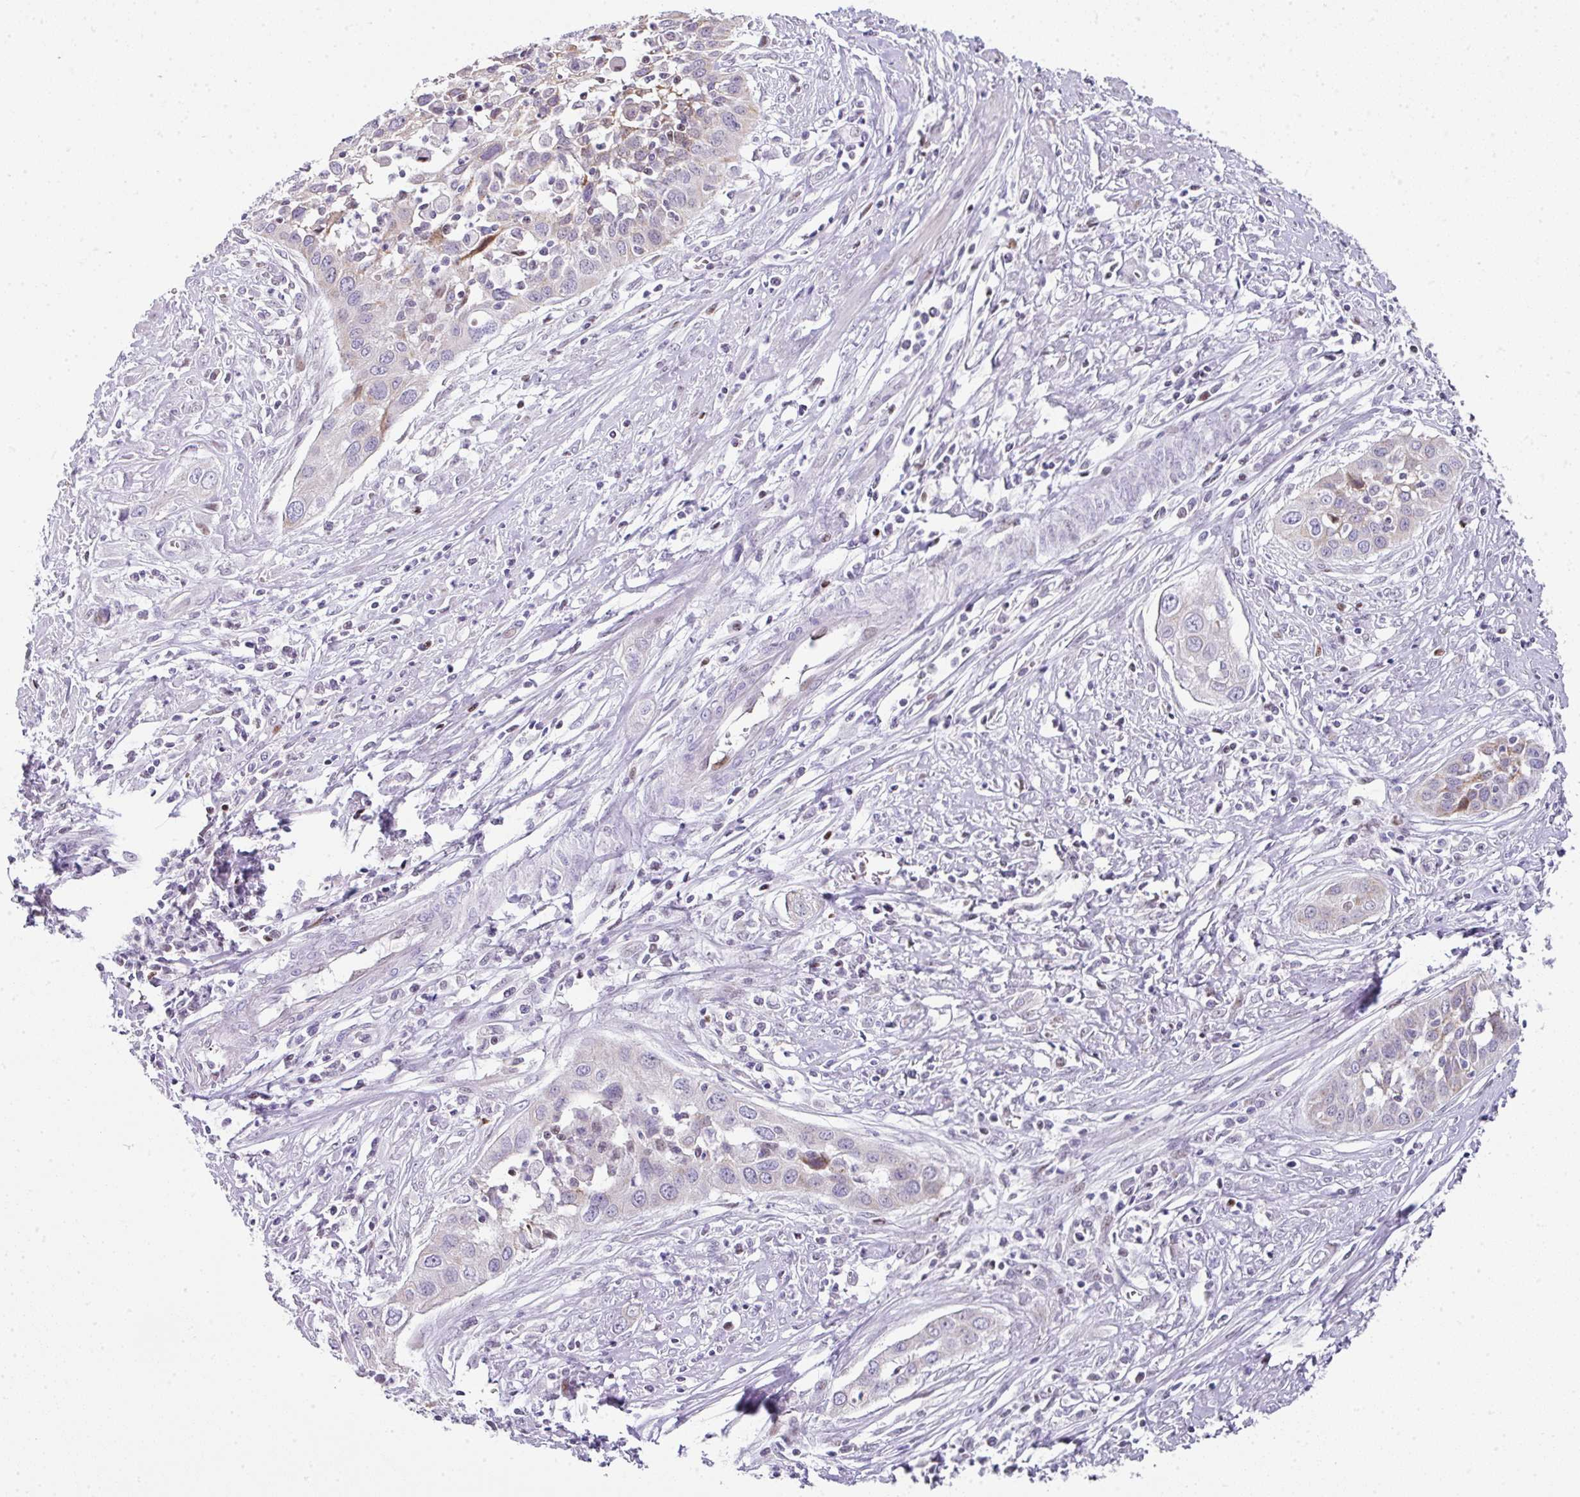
{"staining": {"intensity": "negative", "quantity": "none", "location": "none"}, "tissue": "cervical cancer", "cell_type": "Tumor cells", "image_type": "cancer", "snomed": [{"axis": "morphology", "description": "Squamous cell carcinoma, NOS"}, {"axis": "topography", "description": "Cervix"}], "caption": "Tumor cells are negative for protein expression in human cervical cancer (squamous cell carcinoma).", "gene": "ANKRD18A", "patient": {"sex": "female", "age": 34}}